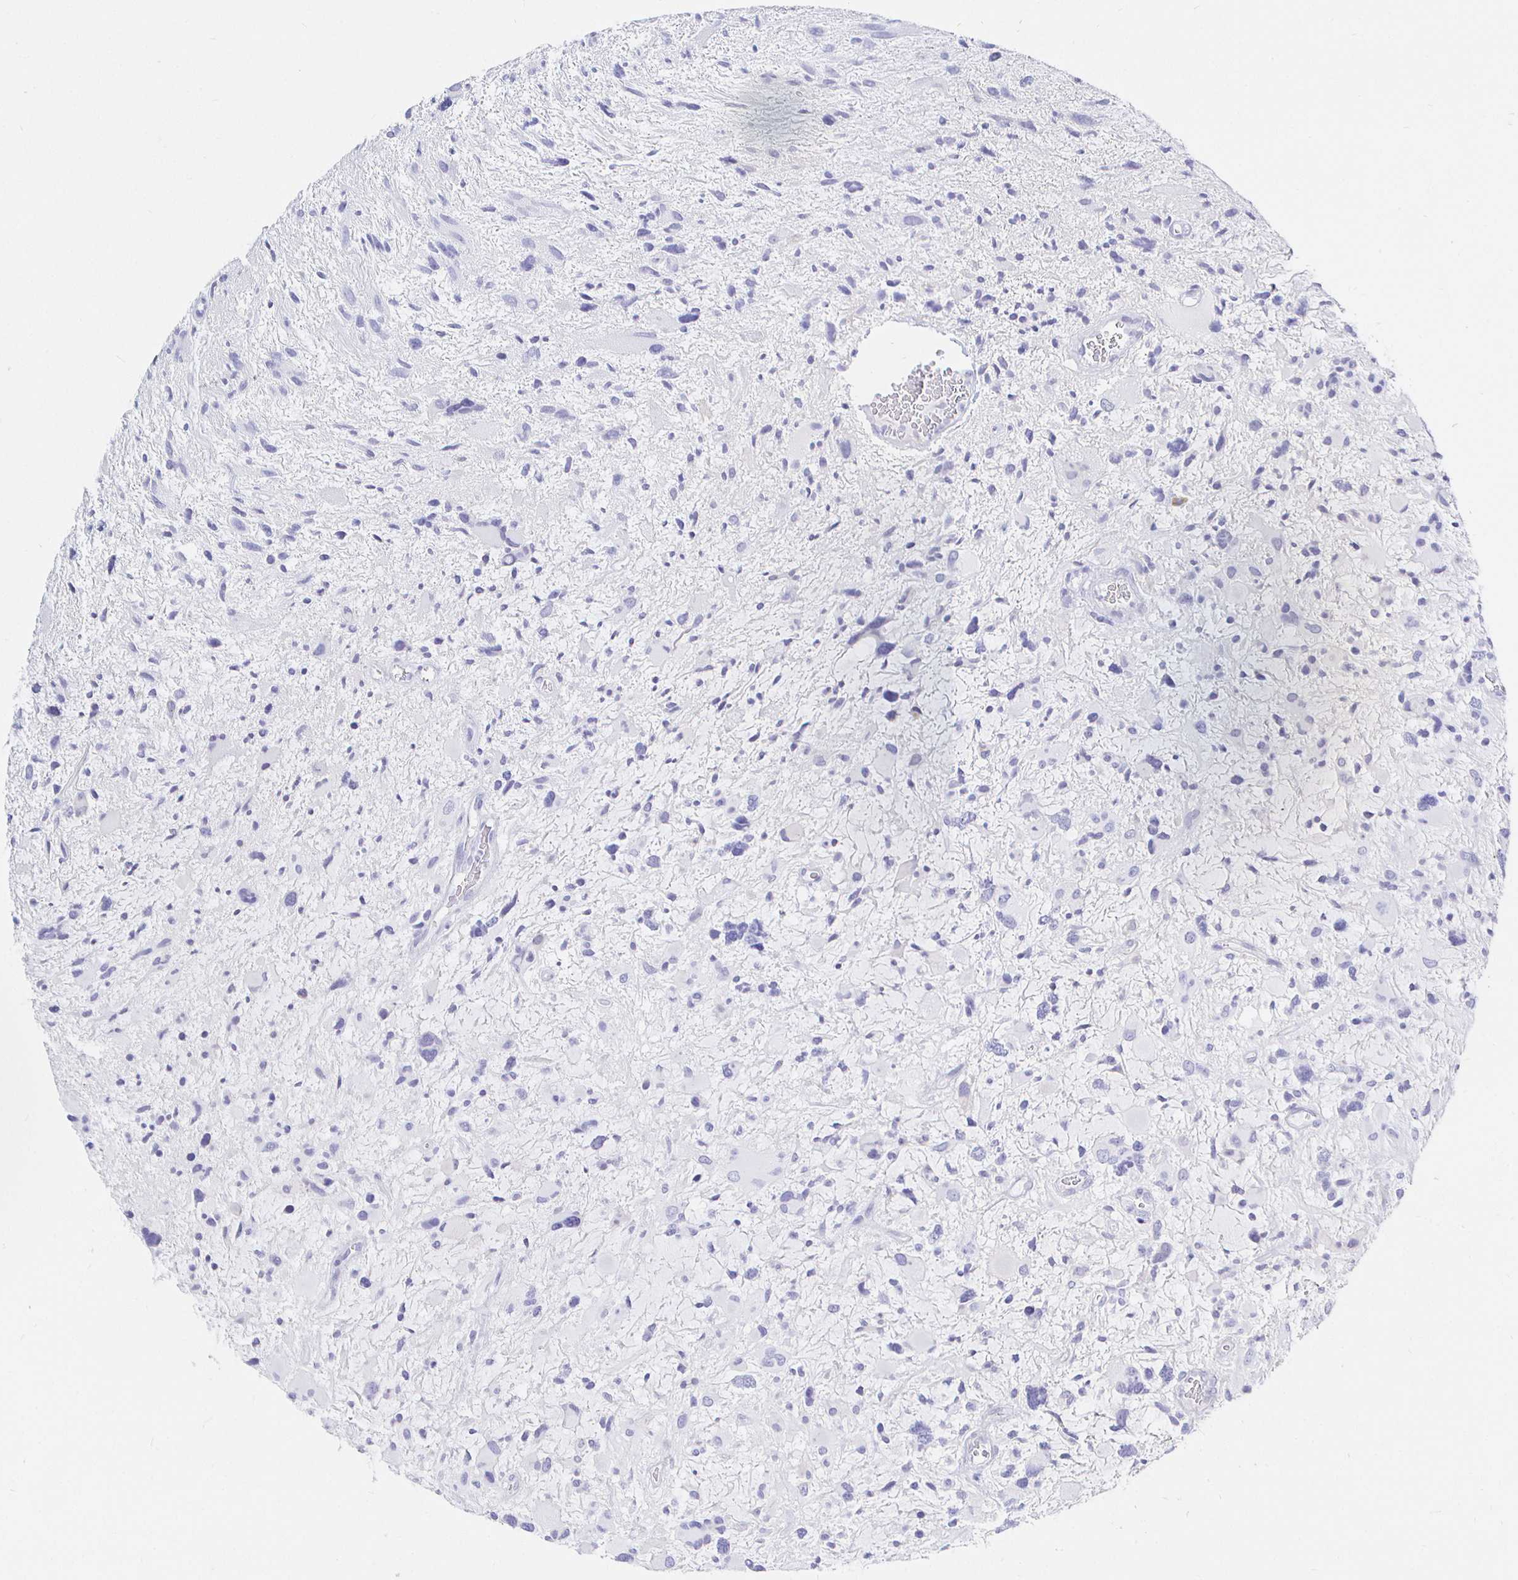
{"staining": {"intensity": "negative", "quantity": "none", "location": "none"}, "tissue": "glioma", "cell_type": "Tumor cells", "image_type": "cancer", "snomed": [{"axis": "morphology", "description": "Glioma, malignant, High grade"}, {"axis": "topography", "description": "Brain"}], "caption": "This micrograph is of high-grade glioma (malignant) stained with immunohistochemistry to label a protein in brown with the nuclei are counter-stained blue. There is no expression in tumor cells.", "gene": "CR2", "patient": {"sex": "female", "age": 11}}